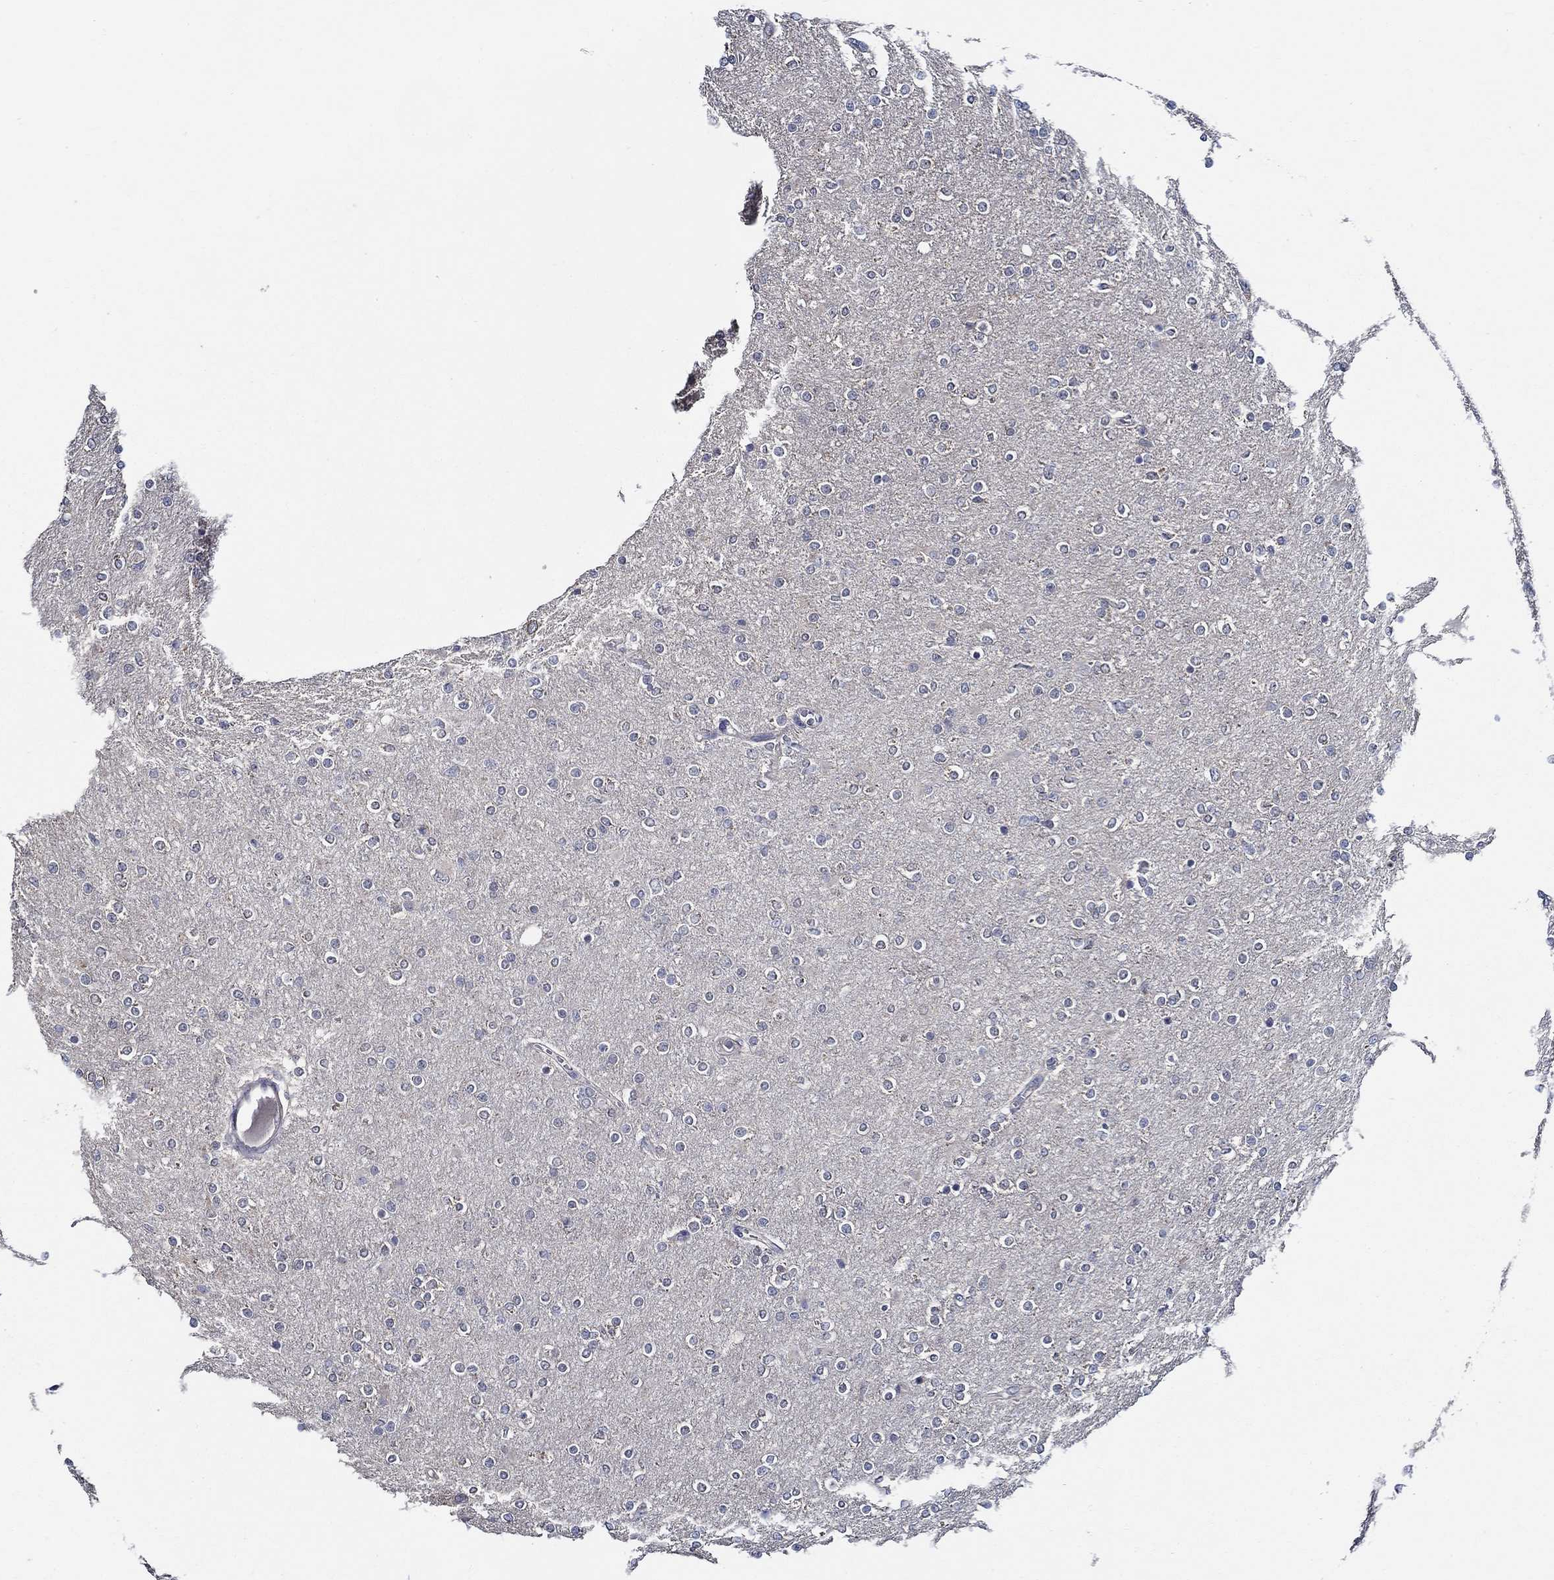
{"staining": {"intensity": "negative", "quantity": "none", "location": "none"}, "tissue": "glioma", "cell_type": "Tumor cells", "image_type": "cancer", "snomed": [{"axis": "morphology", "description": "Glioma, malignant, High grade"}, {"axis": "topography", "description": "Cerebral cortex"}], "caption": "Immunohistochemical staining of malignant high-grade glioma shows no significant staining in tumor cells.", "gene": "WDR53", "patient": {"sex": "male", "age": 70}}